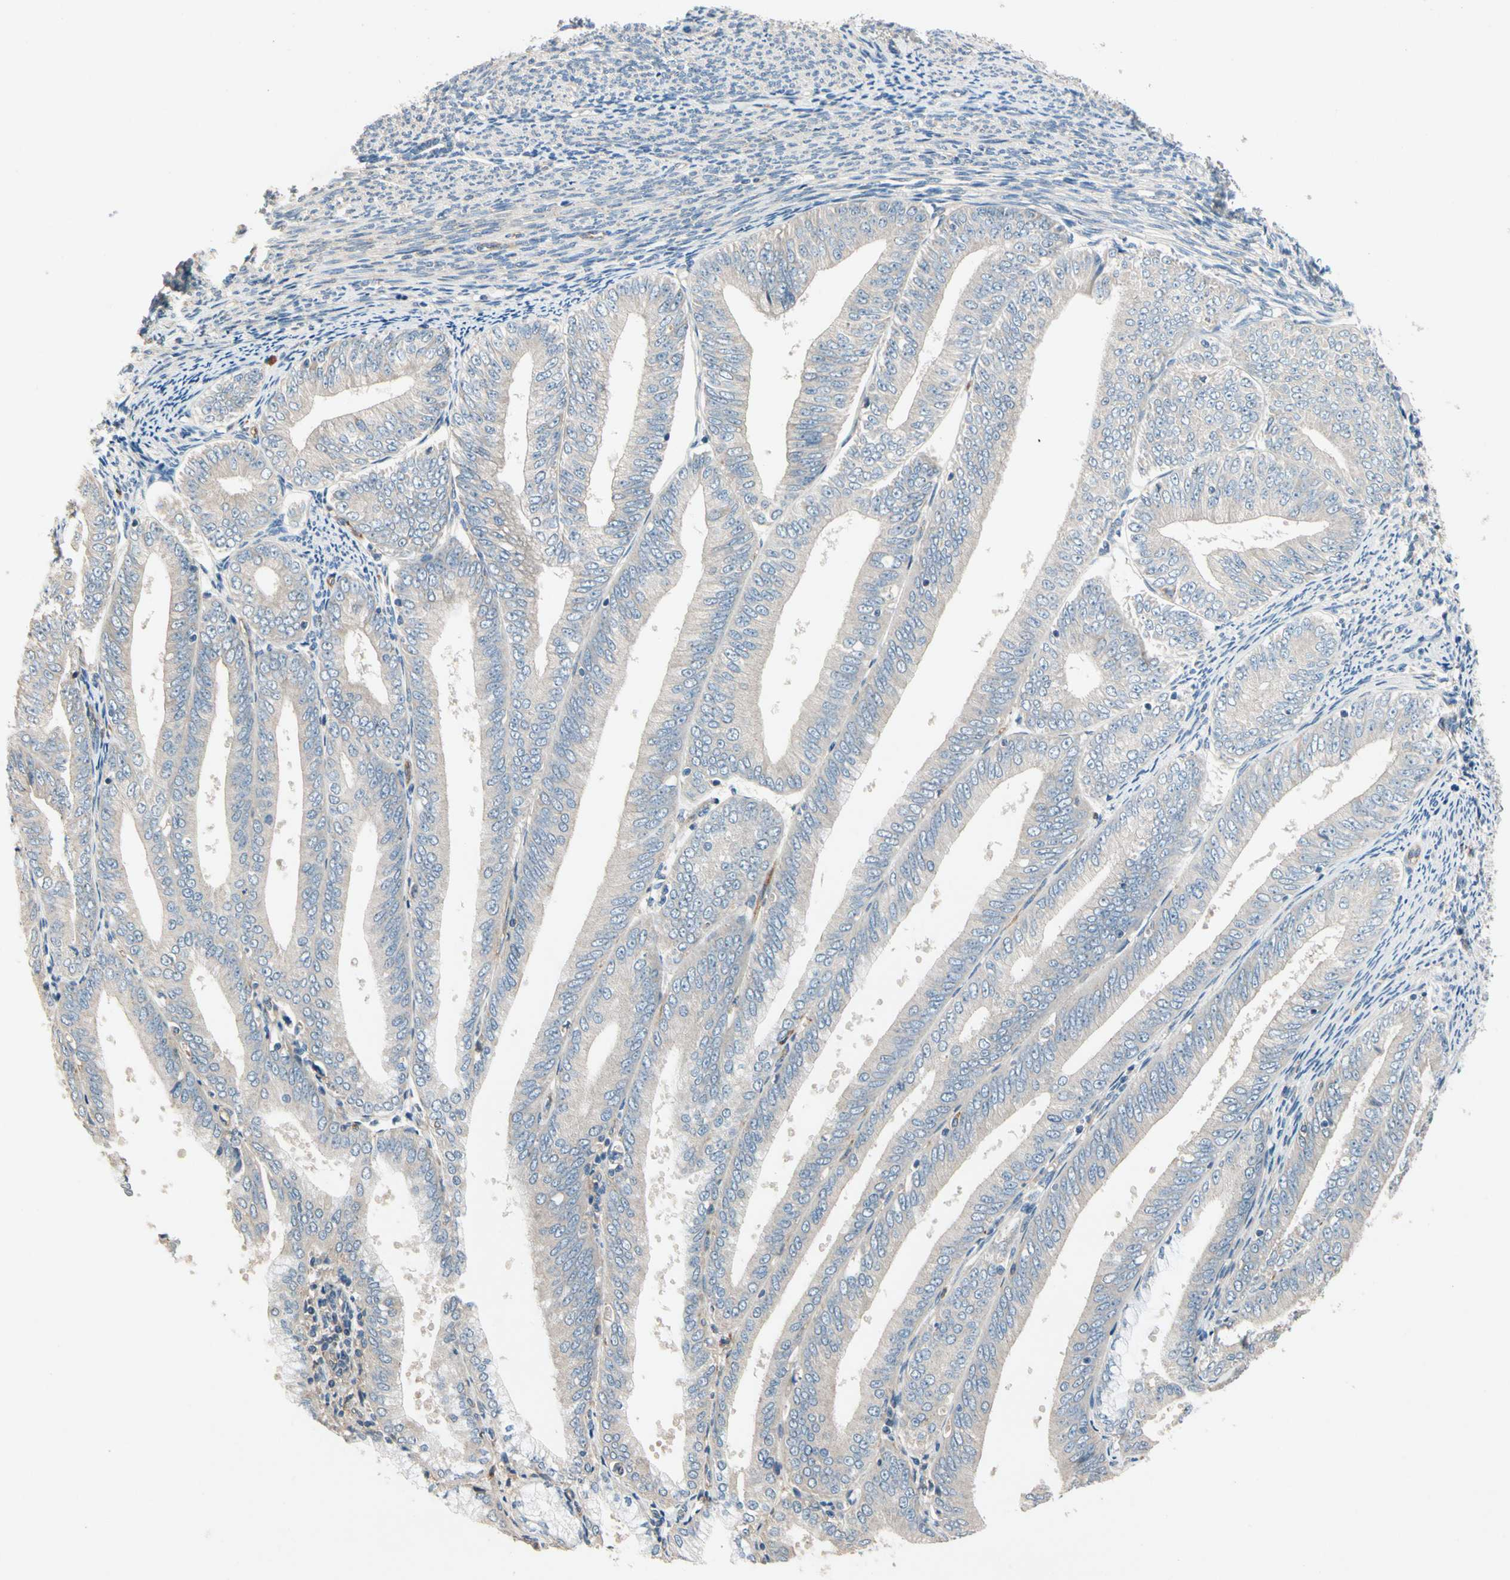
{"staining": {"intensity": "weak", "quantity": "25%-75%", "location": "cytoplasmic/membranous"}, "tissue": "endometrial cancer", "cell_type": "Tumor cells", "image_type": "cancer", "snomed": [{"axis": "morphology", "description": "Adenocarcinoma, NOS"}, {"axis": "topography", "description": "Endometrium"}], "caption": "Tumor cells show low levels of weak cytoplasmic/membranous expression in about 25%-75% of cells in human adenocarcinoma (endometrial). The protein is stained brown, and the nuclei are stained in blue (DAB IHC with brightfield microscopy, high magnification).", "gene": "SIGLEC5", "patient": {"sex": "female", "age": 63}}